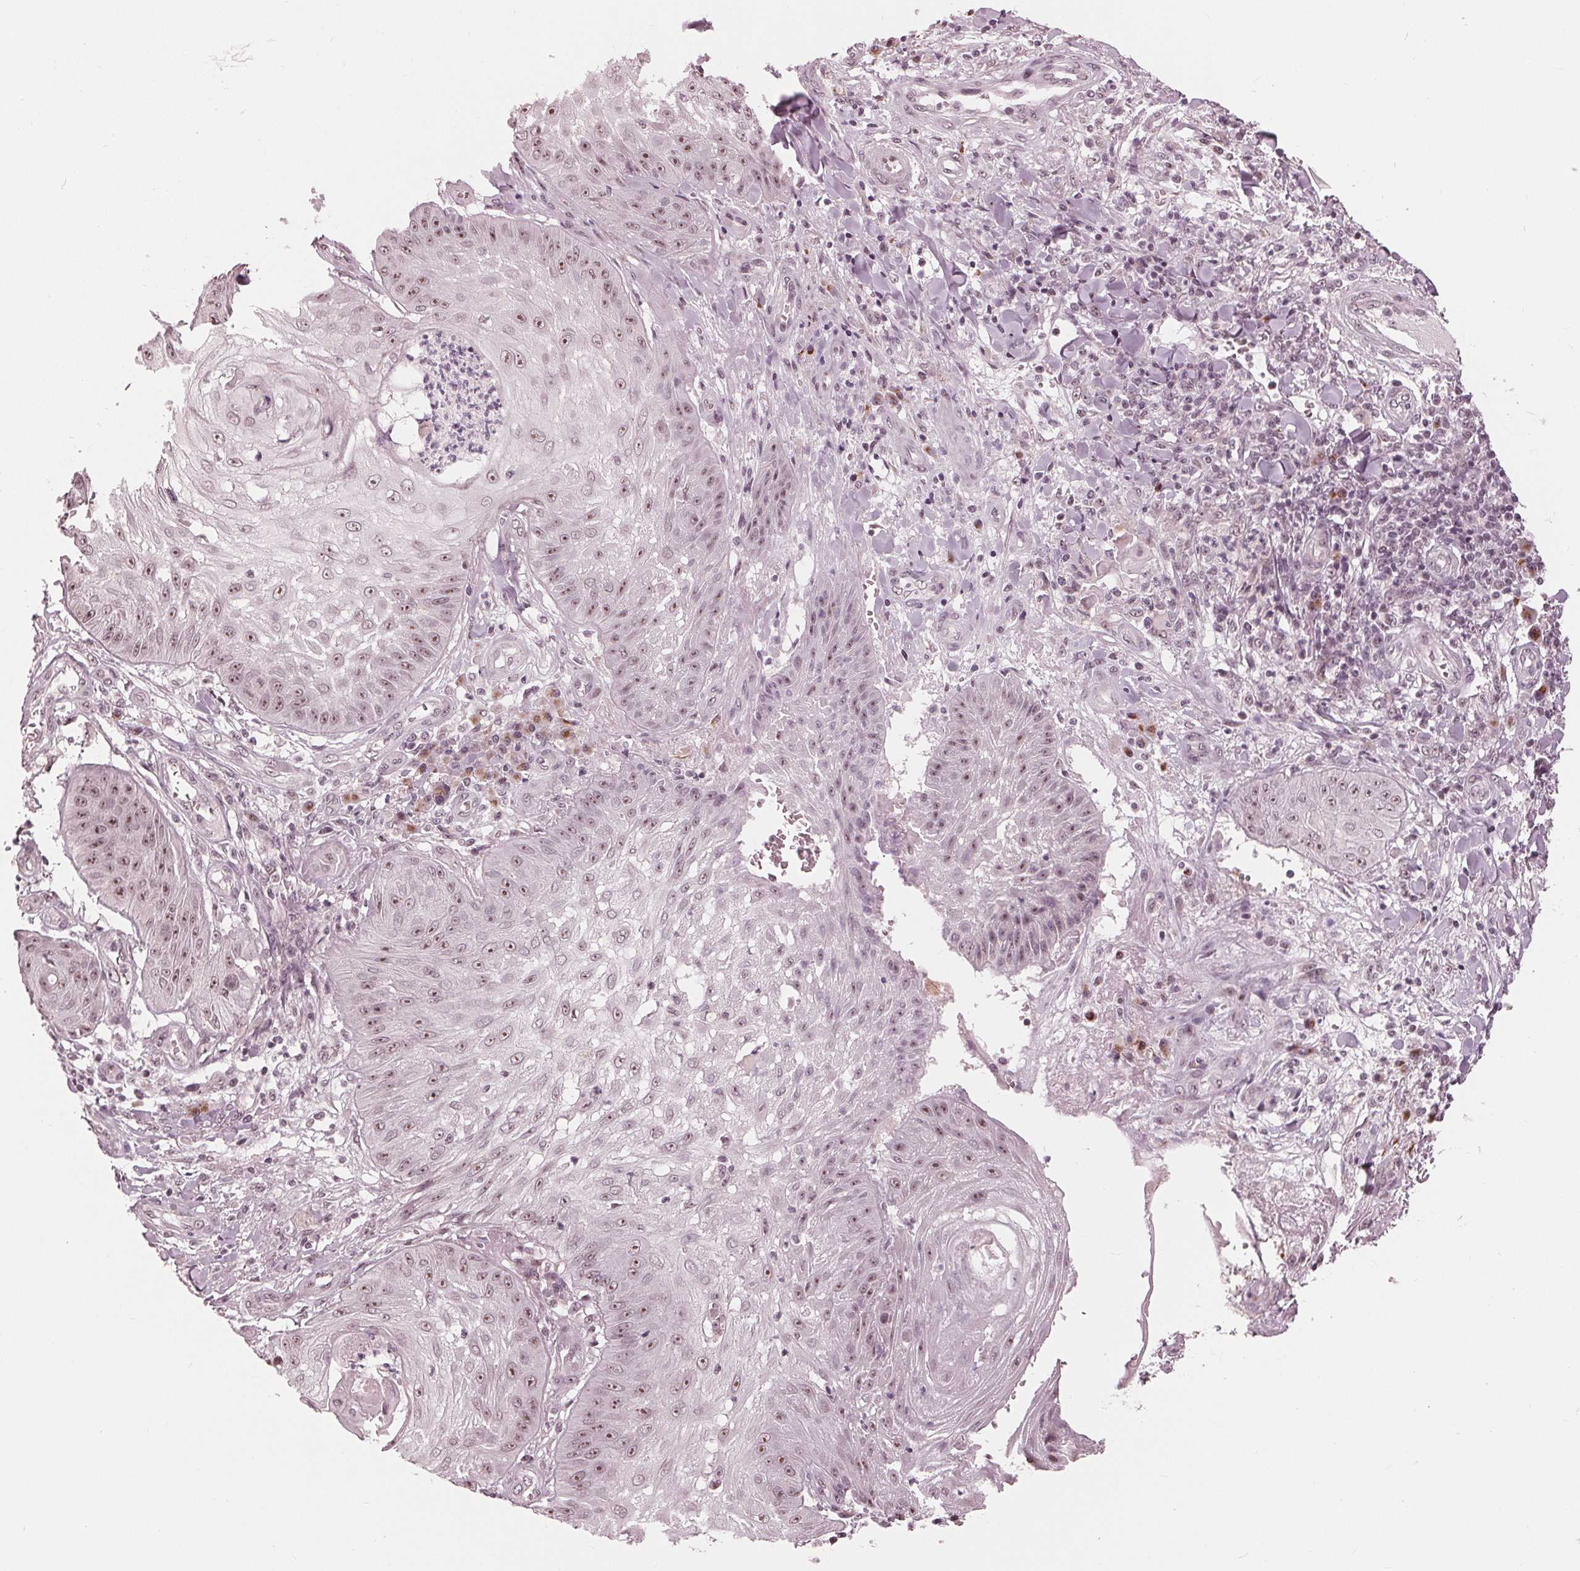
{"staining": {"intensity": "moderate", "quantity": "25%-75%", "location": "nuclear"}, "tissue": "skin cancer", "cell_type": "Tumor cells", "image_type": "cancer", "snomed": [{"axis": "morphology", "description": "Squamous cell carcinoma, NOS"}, {"axis": "topography", "description": "Skin"}], "caption": "Skin cancer stained for a protein (brown) displays moderate nuclear positive positivity in approximately 25%-75% of tumor cells.", "gene": "SLX4", "patient": {"sex": "male", "age": 70}}